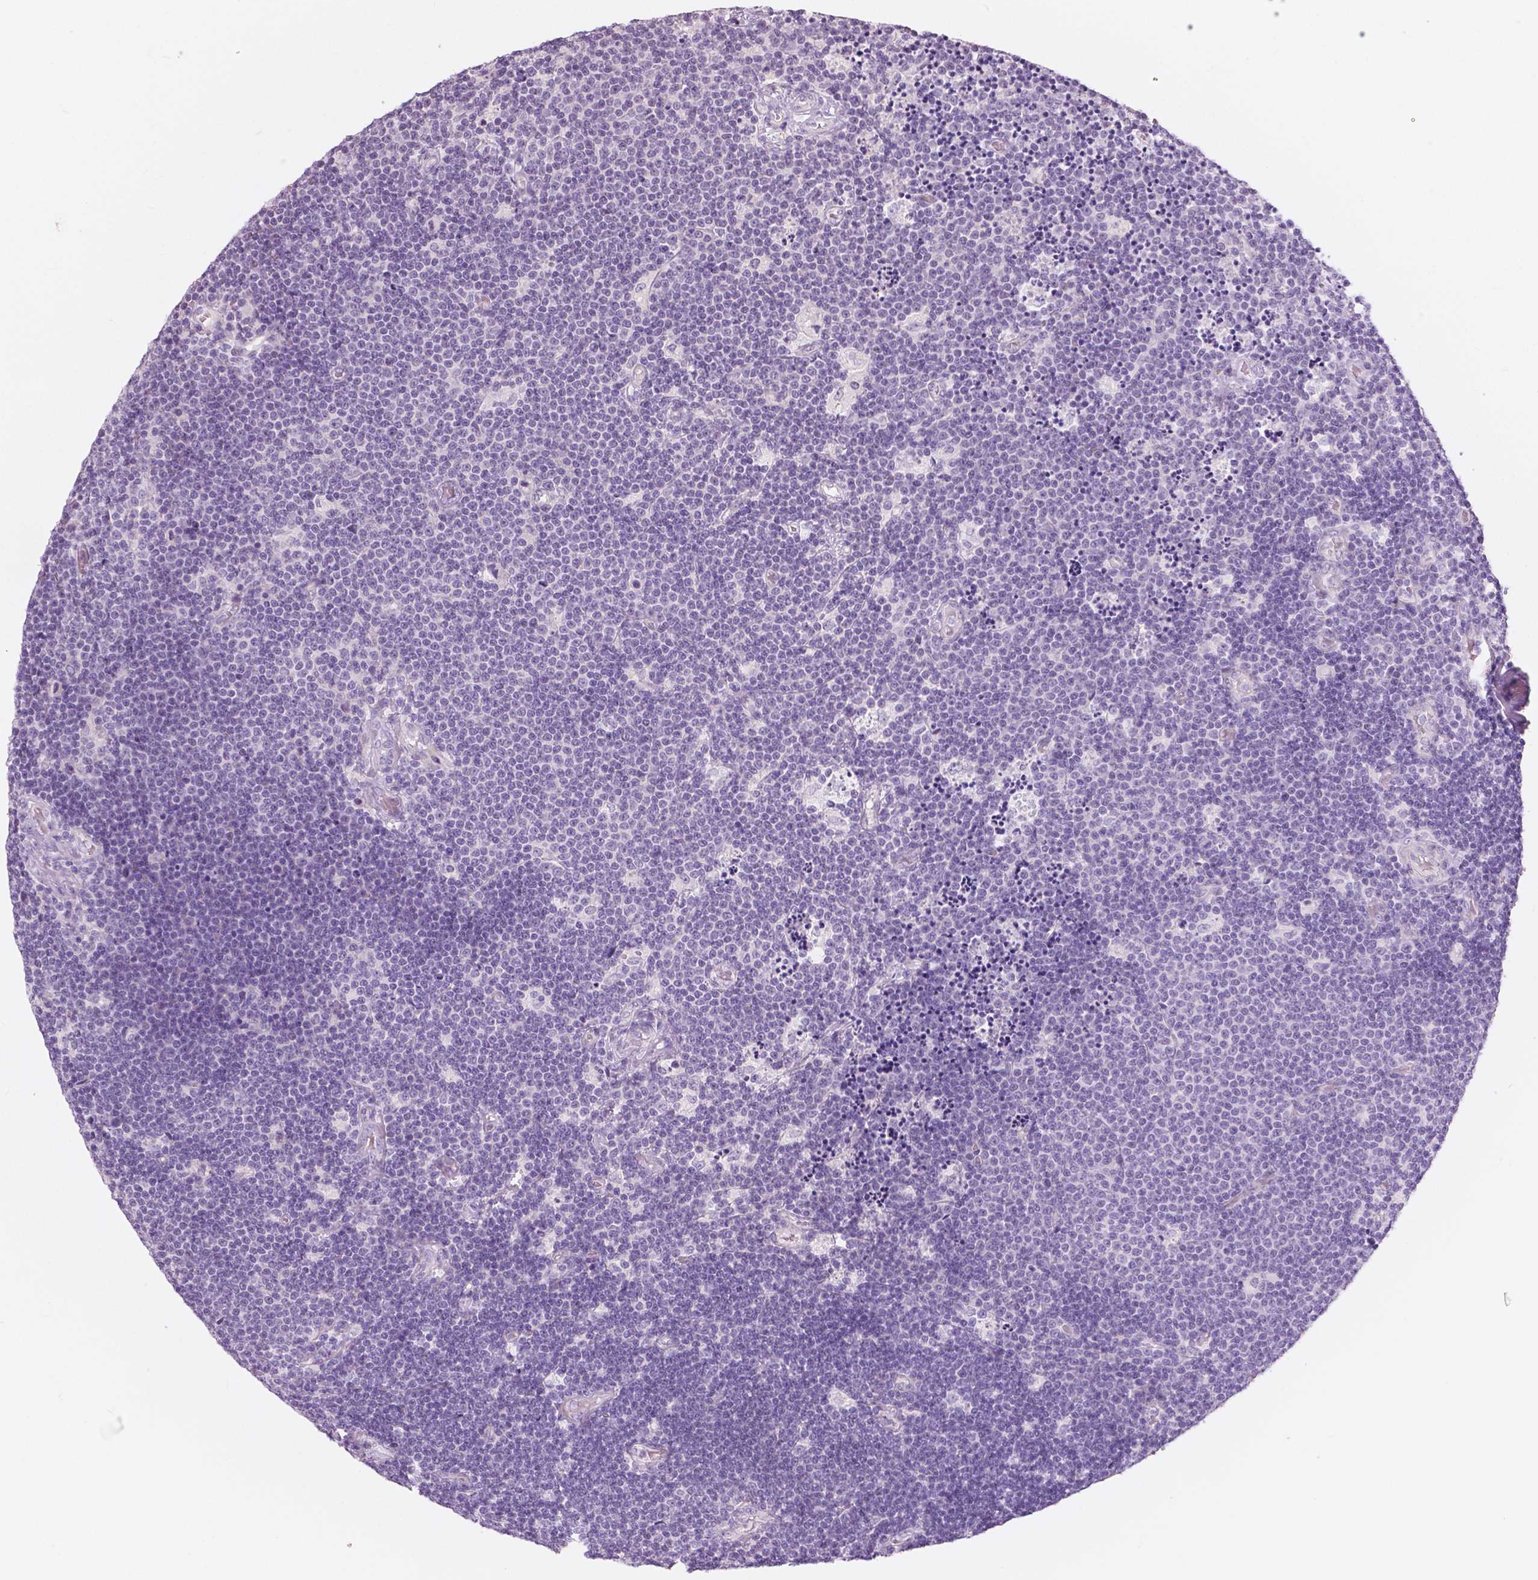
{"staining": {"intensity": "negative", "quantity": "none", "location": "none"}, "tissue": "lymphoma", "cell_type": "Tumor cells", "image_type": "cancer", "snomed": [{"axis": "morphology", "description": "Malignant lymphoma, non-Hodgkin's type, Low grade"}, {"axis": "topography", "description": "Brain"}], "caption": "The photomicrograph exhibits no staining of tumor cells in malignant lymphoma, non-Hodgkin's type (low-grade).", "gene": "A4GNT", "patient": {"sex": "female", "age": 66}}